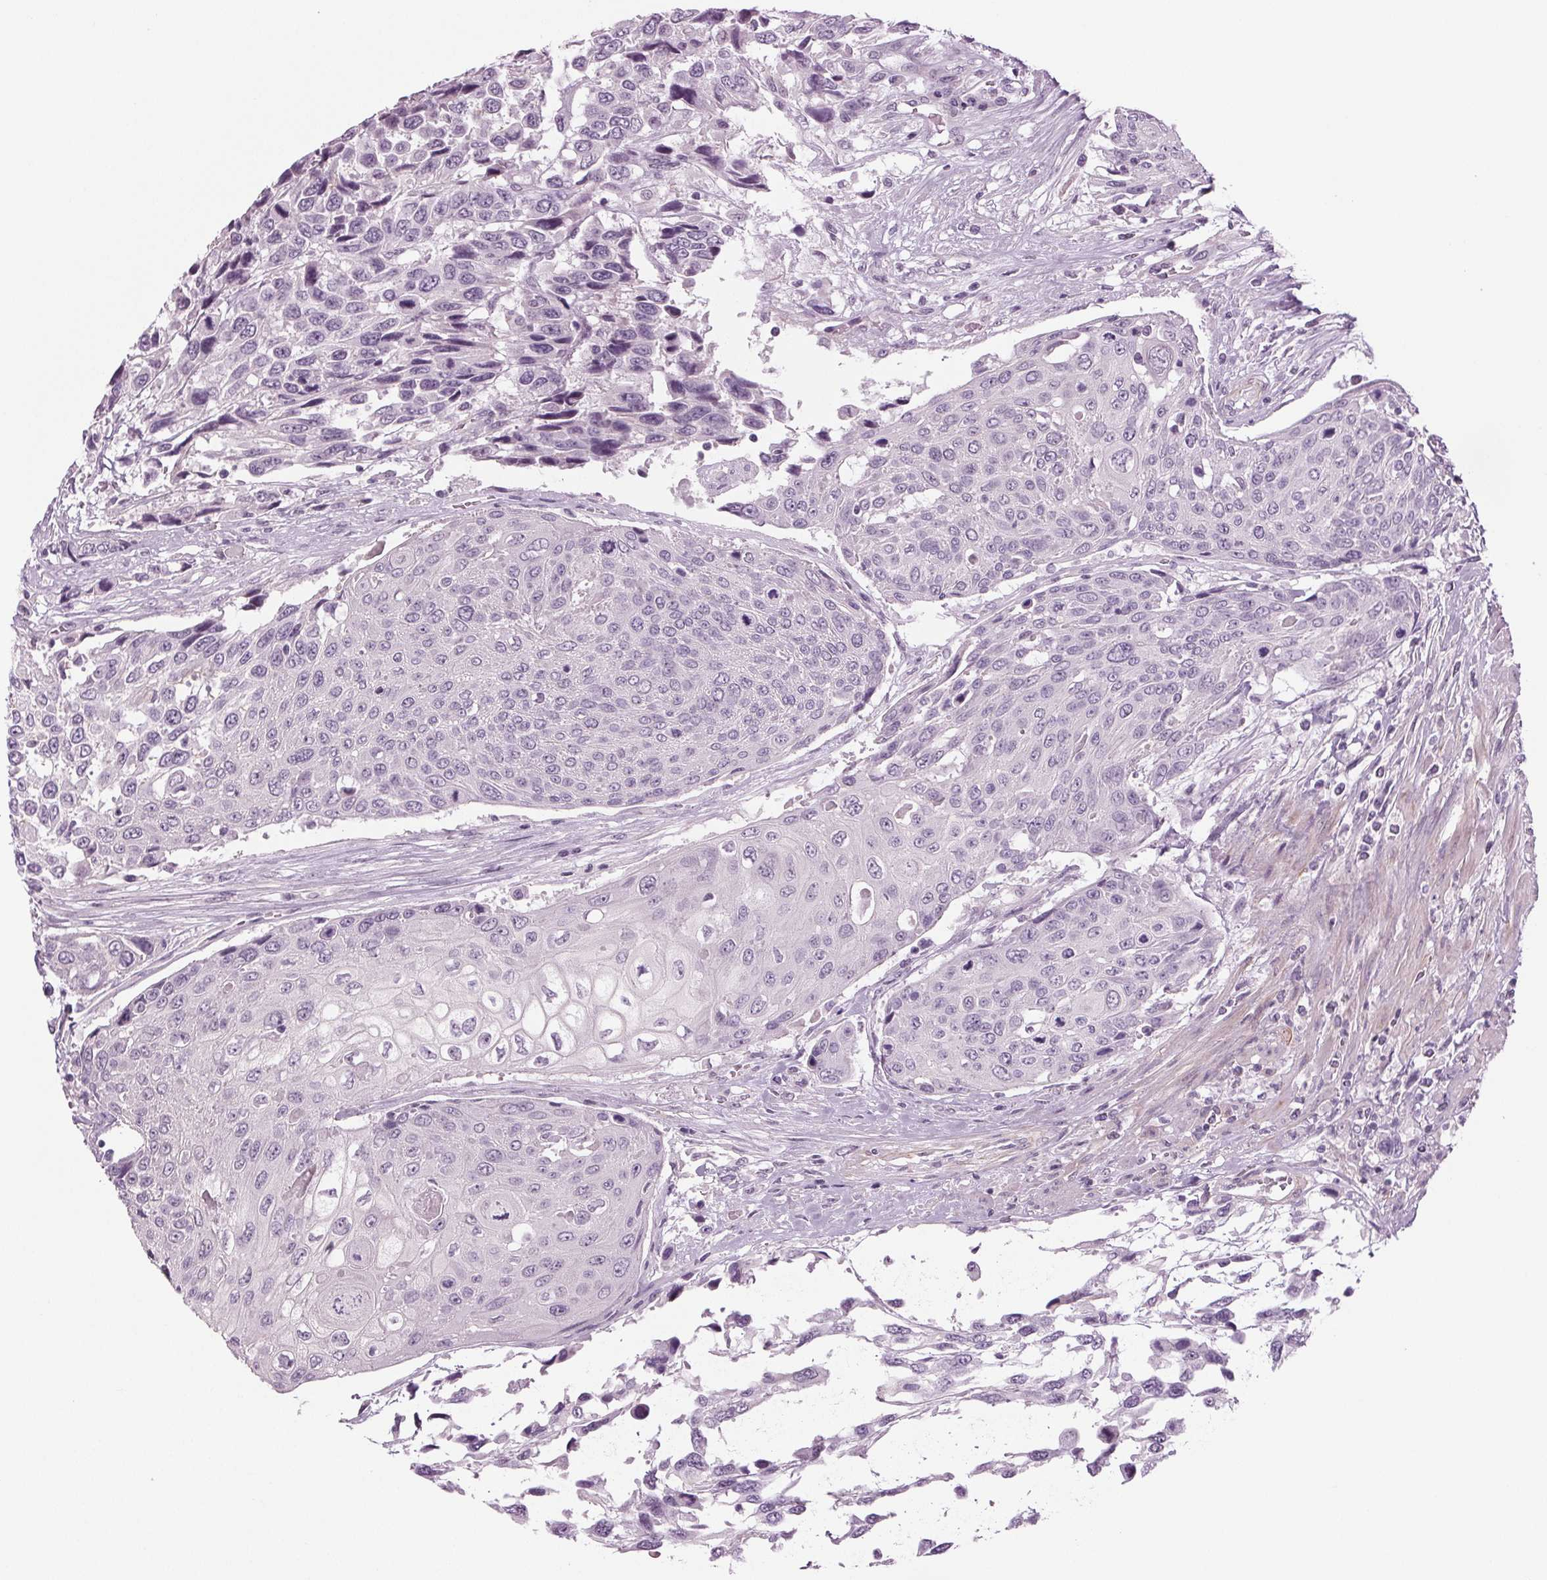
{"staining": {"intensity": "negative", "quantity": "none", "location": "none"}, "tissue": "urothelial cancer", "cell_type": "Tumor cells", "image_type": "cancer", "snomed": [{"axis": "morphology", "description": "Urothelial carcinoma, High grade"}, {"axis": "topography", "description": "Urinary bladder"}], "caption": "An immunohistochemistry micrograph of urothelial cancer is shown. There is no staining in tumor cells of urothelial cancer.", "gene": "BHLHE22", "patient": {"sex": "female", "age": 70}}